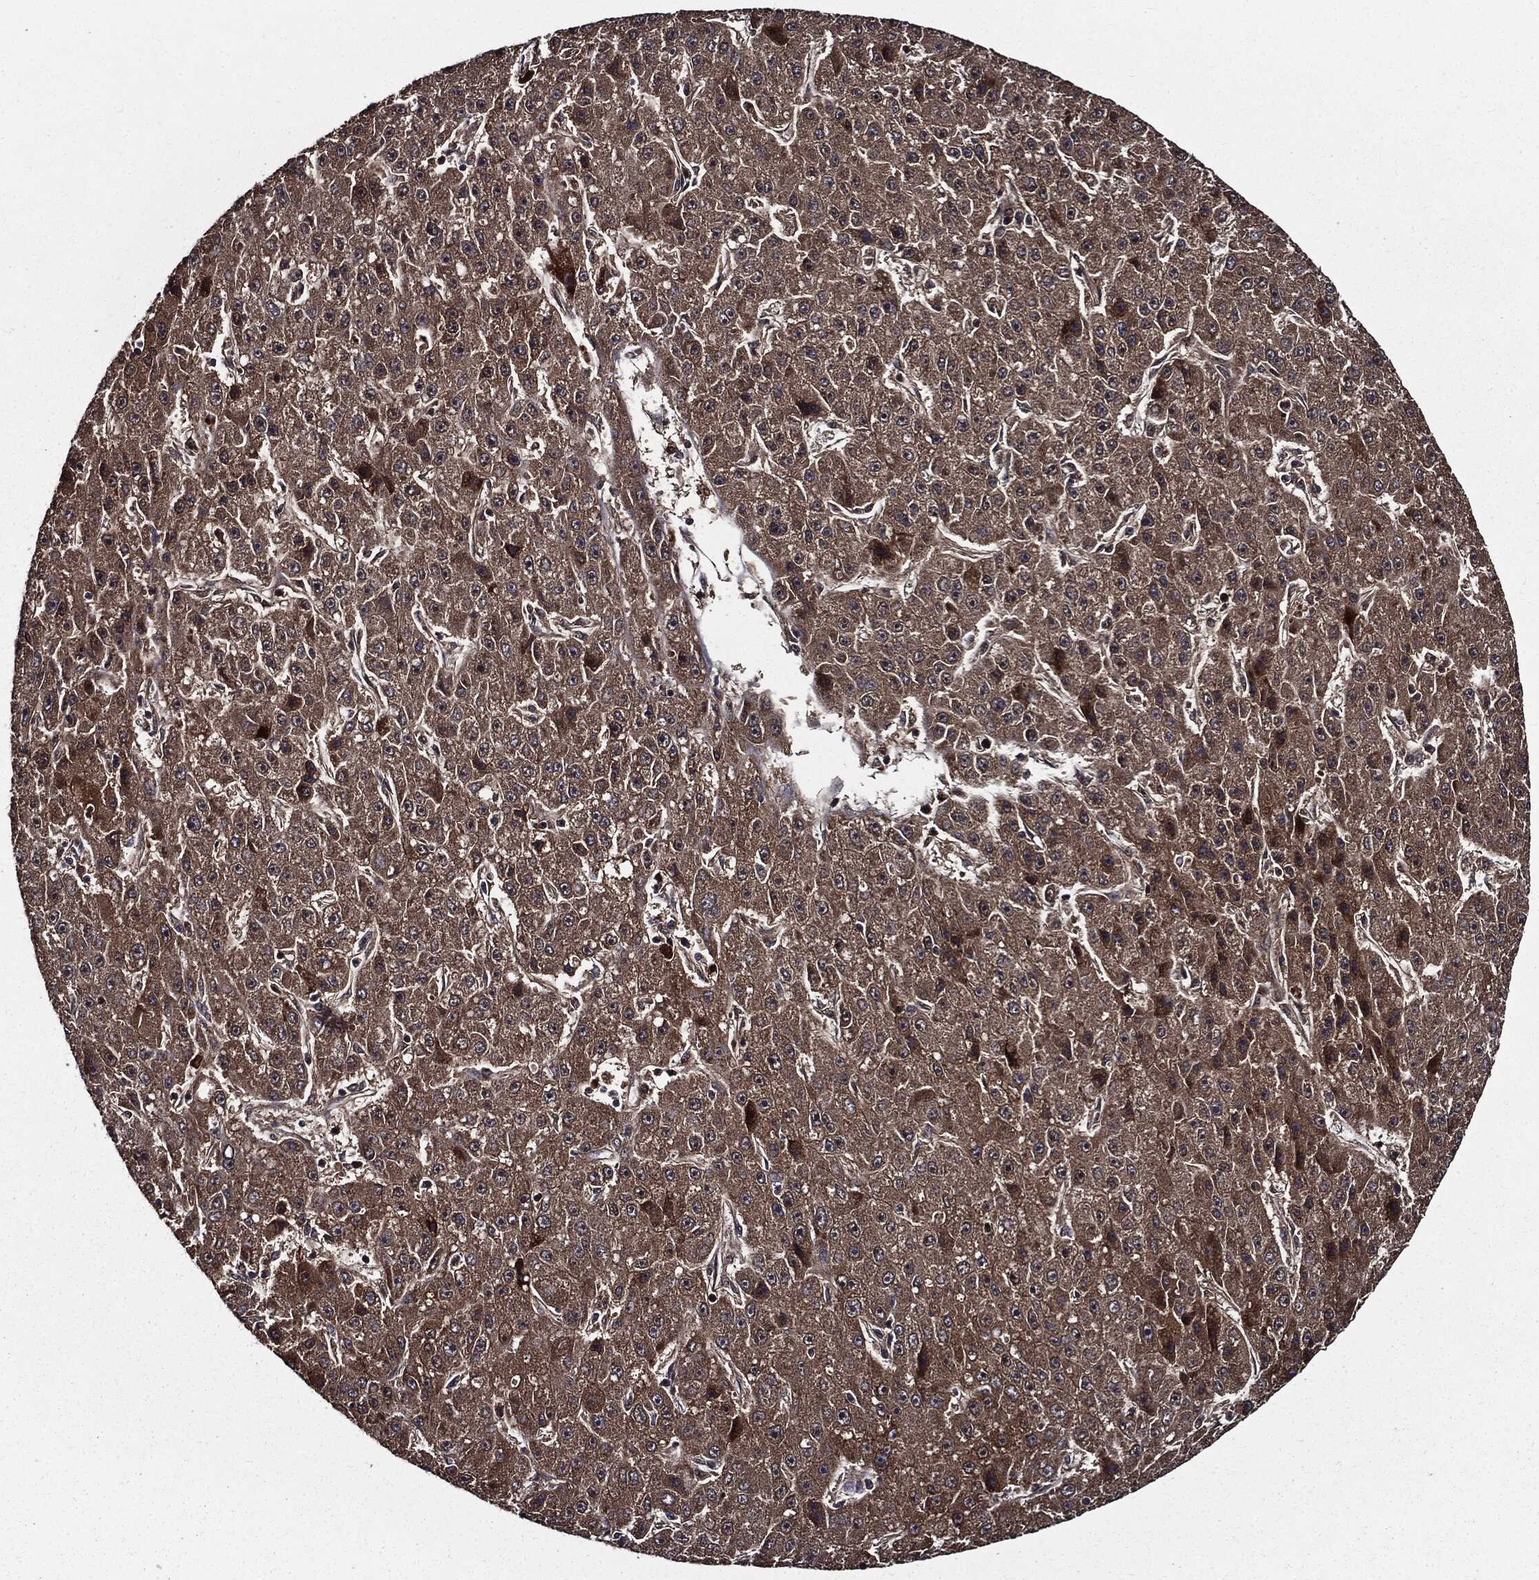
{"staining": {"intensity": "moderate", "quantity": ">75%", "location": "cytoplasmic/membranous"}, "tissue": "liver cancer", "cell_type": "Tumor cells", "image_type": "cancer", "snomed": [{"axis": "morphology", "description": "Carcinoma, Hepatocellular, NOS"}, {"axis": "topography", "description": "Liver"}], "caption": "DAB (3,3'-diaminobenzidine) immunohistochemical staining of human liver cancer displays moderate cytoplasmic/membranous protein positivity in approximately >75% of tumor cells.", "gene": "HTT", "patient": {"sex": "male", "age": 67}}